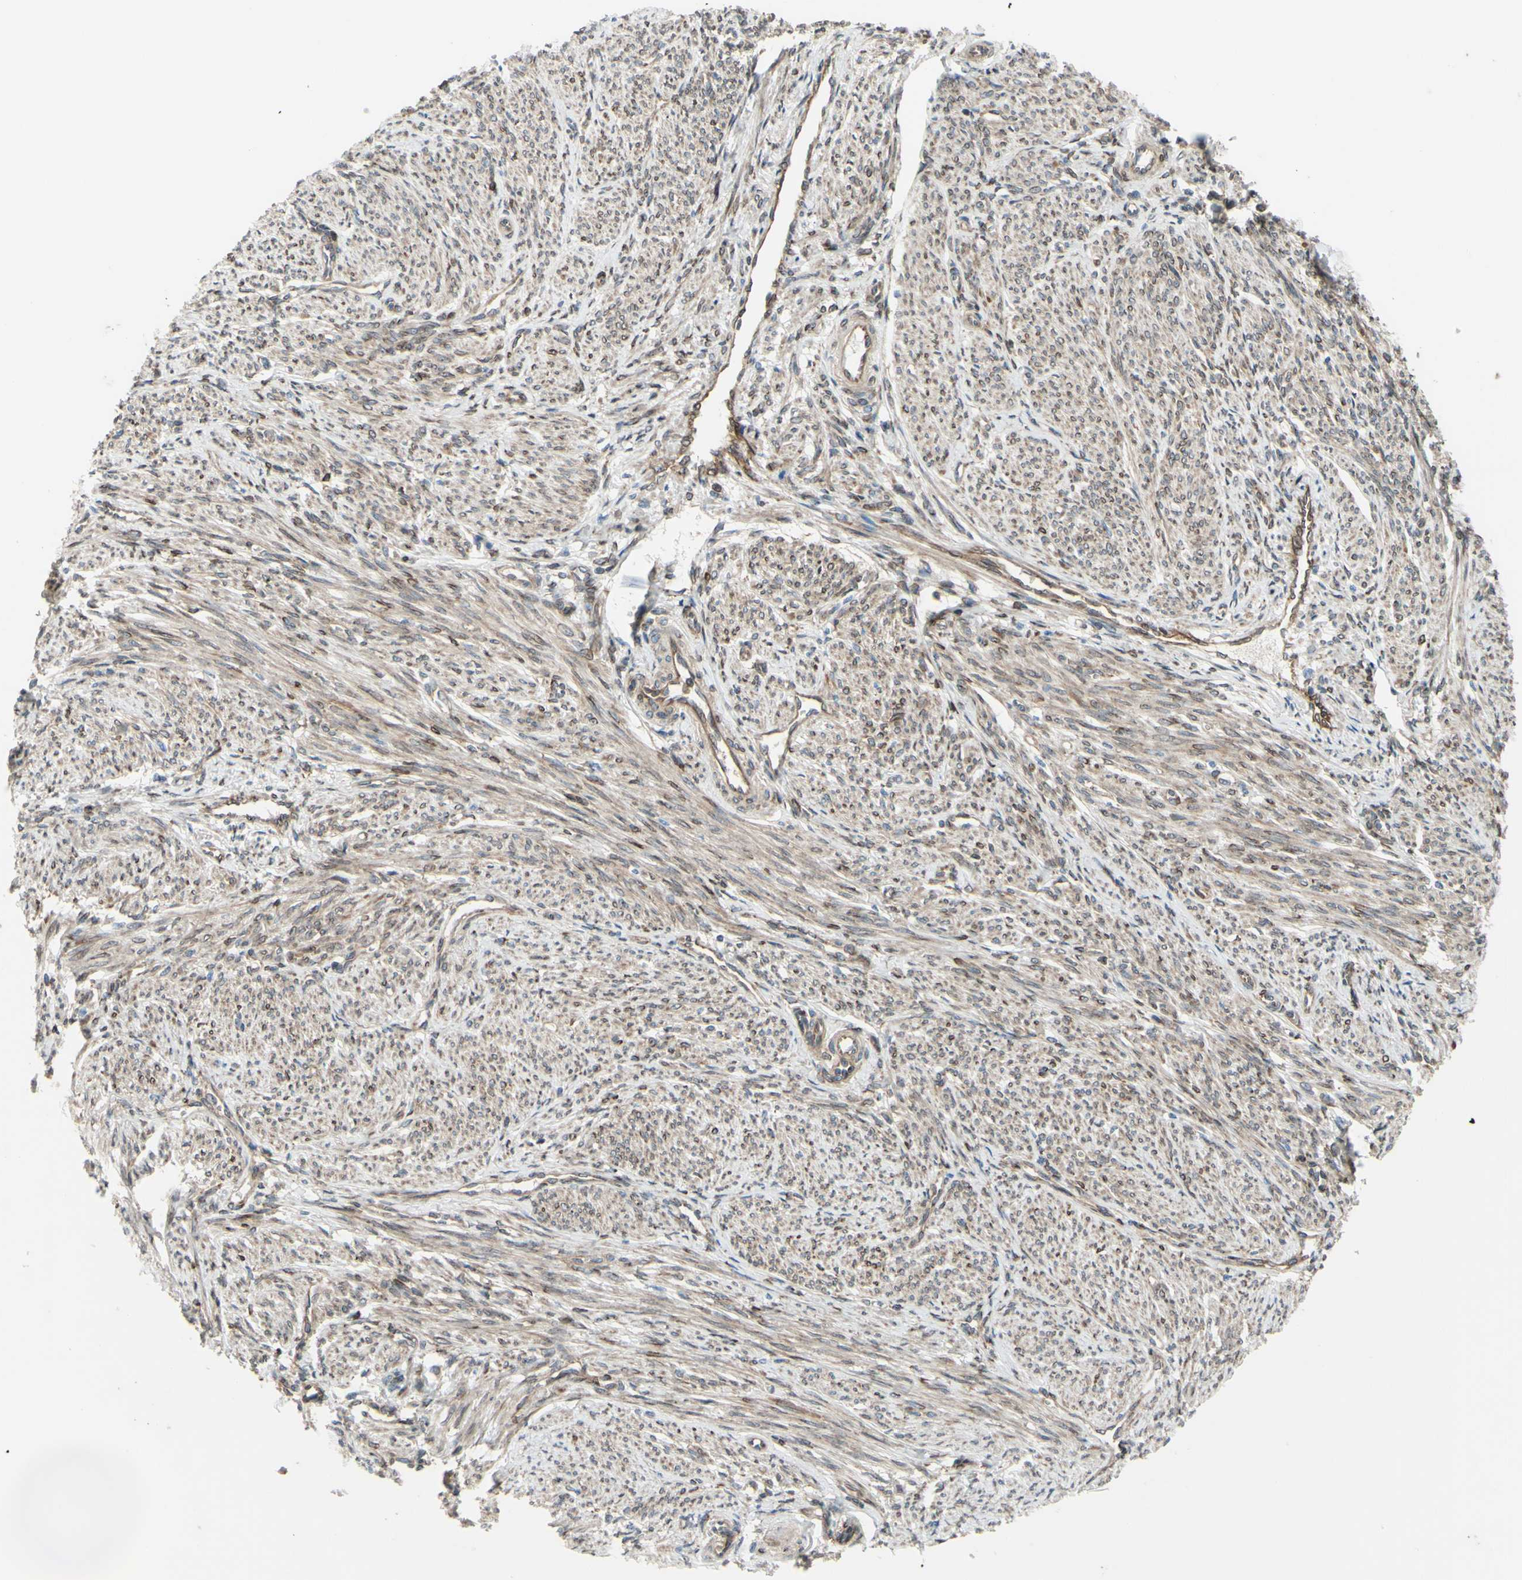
{"staining": {"intensity": "moderate", "quantity": ">75%", "location": "cytoplasmic/membranous"}, "tissue": "smooth muscle", "cell_type": "Smooth muscle cells", "image_type": "normal", "snomed": [{"axis": "morphology", "description": "Normal tissue, NOS"}, {"axis": "topography", "description": "Smooth muscle"}], "caption": "Immunohistochemistry (DAB (3,3'-diaminobenzidine)) staining of normal smooth muscle demonstrates moderate cytoplasmic/membranous protein staining in approximately >75% of smooth muscle cells.", "gene": "PRAF2", "patient": {"sex": "female", "age": 65}}